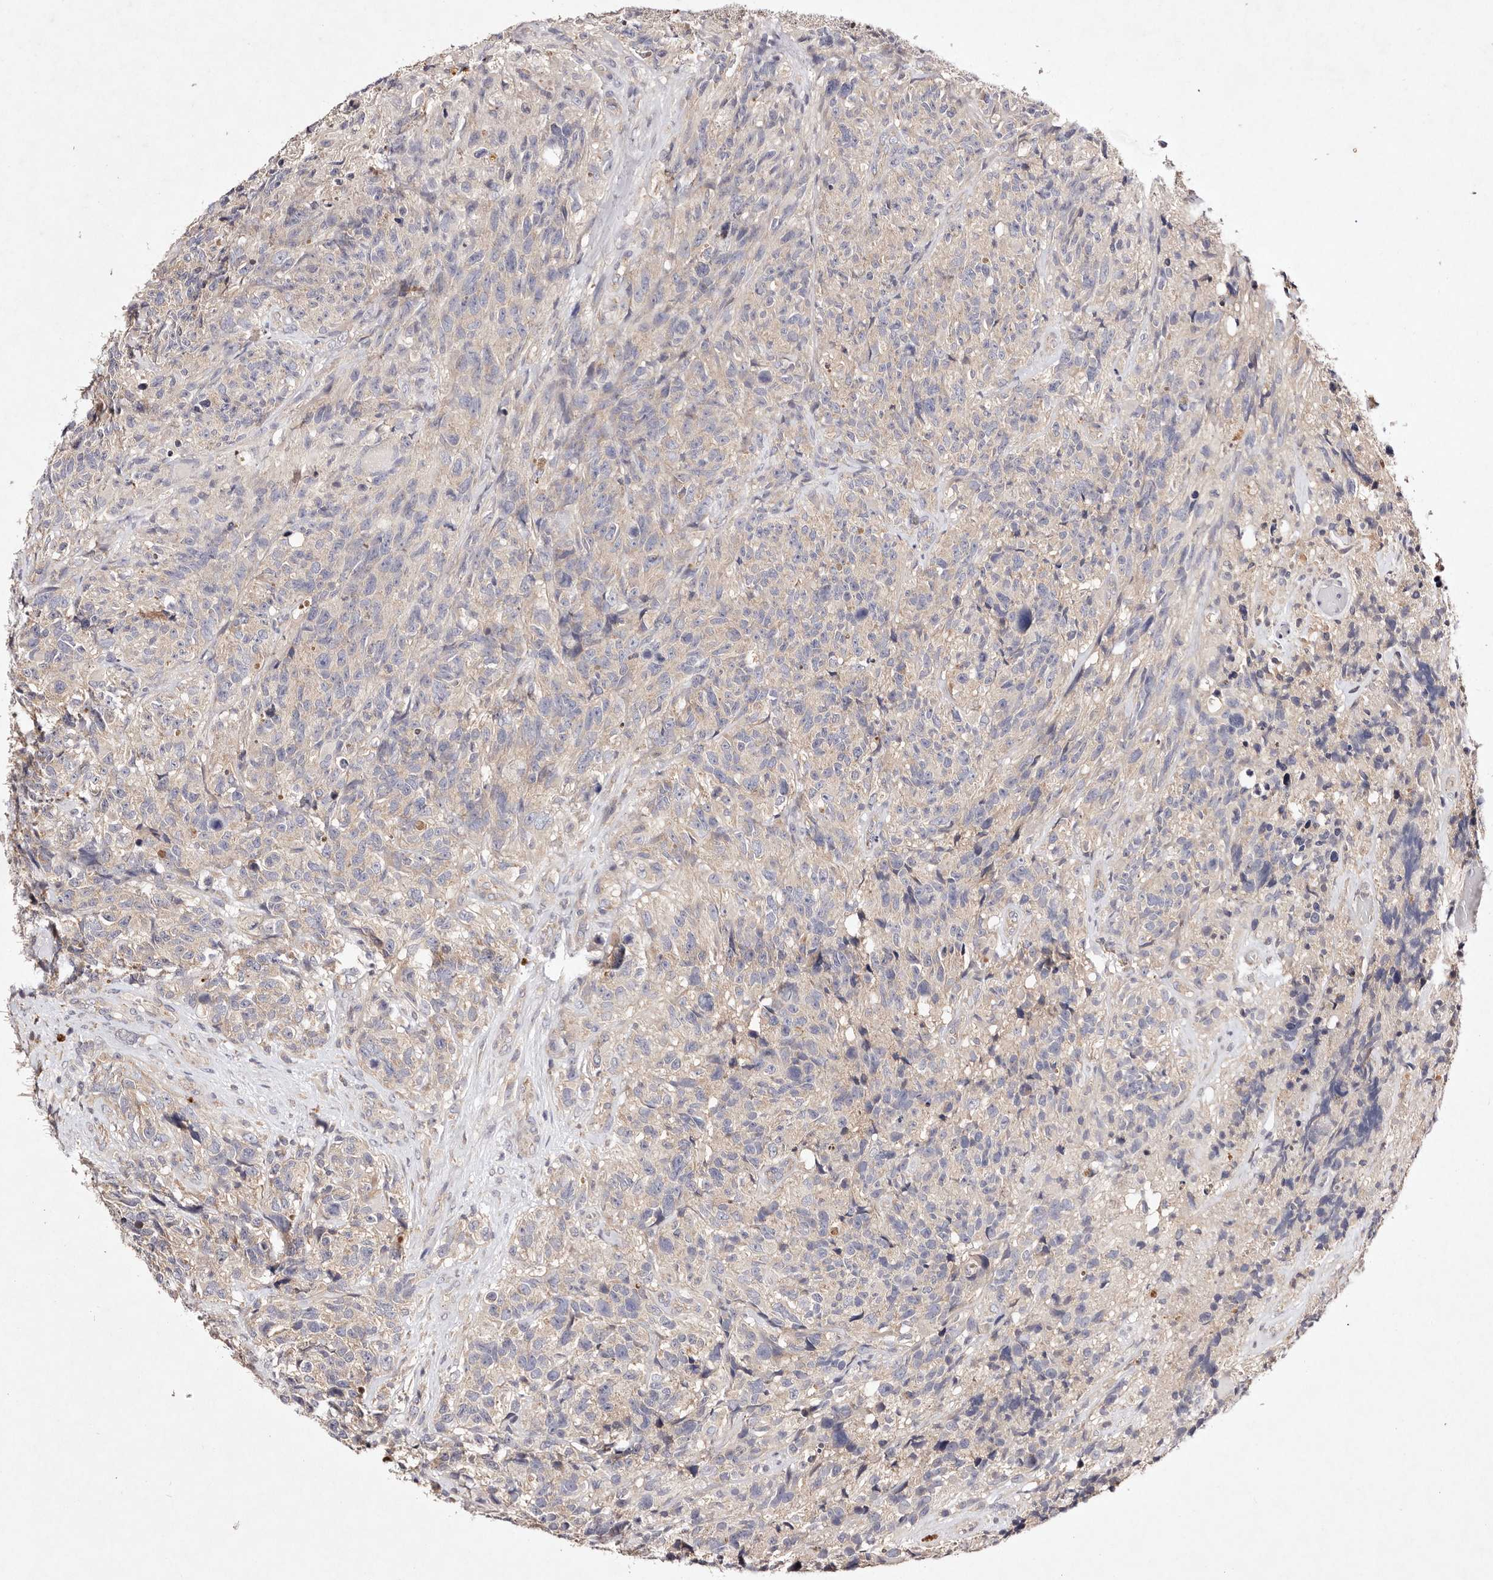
{"staining": {"intensity": "negative", "quantity": "none", "location": "none"}, "tissue": "glioma", "cell_type": "Tumor cells", "image_type": "cancer", "snomed": [{"axis": "morphology", "description": "Glioma, malignant, High grade"}, {"axis": "topography", "description": "Brain"}], "caption": "Immunohistochemical staining of glioma exhibits no significant expression in tumor cells.", "gene": "TSC2", "patient": {"sex": "male", "age": 69}}